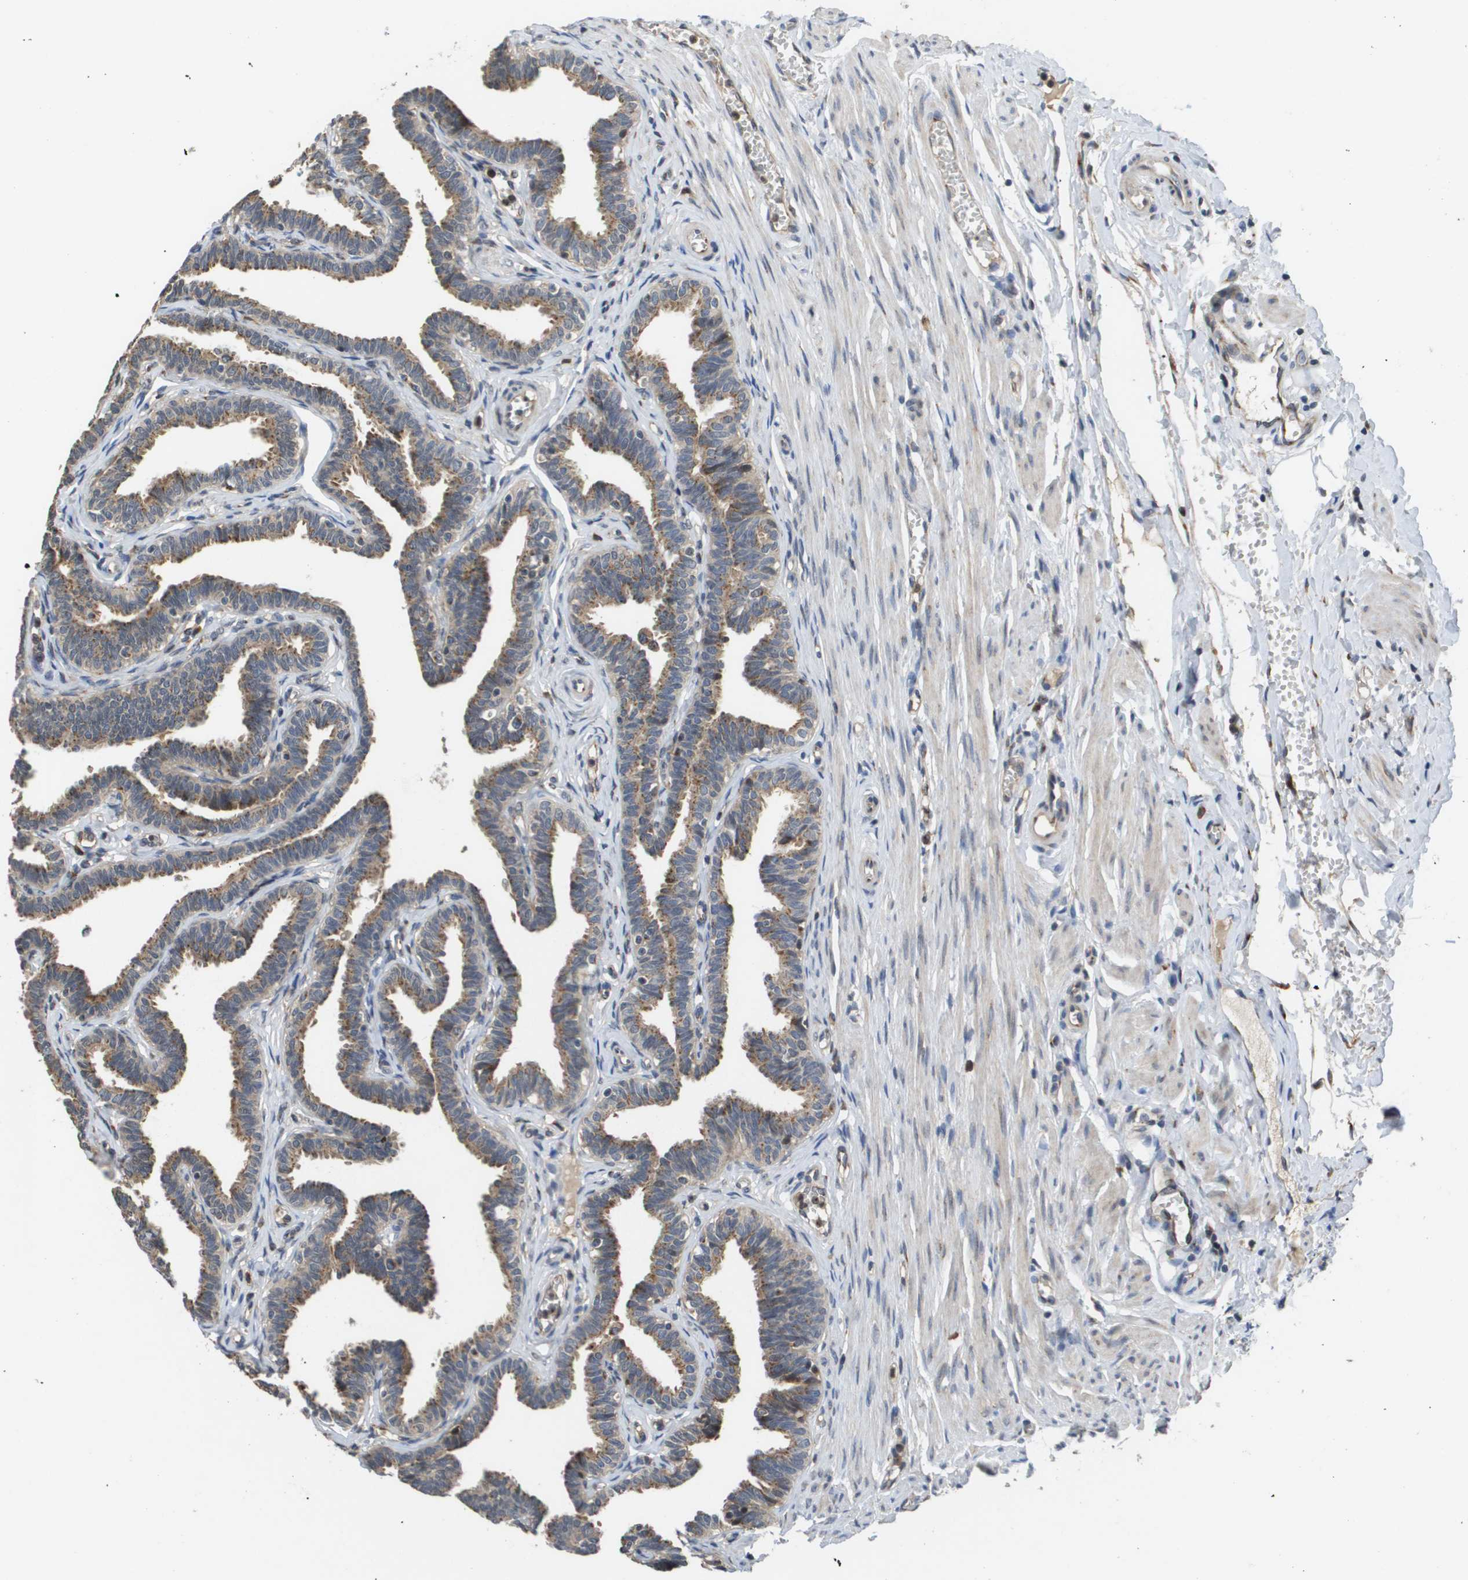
{"staining": {"intensity": "moderate", "quantity": ">75%", "location": "cytoplasmic/membranous"}, "tissue": "fallopian tube", "cell_type": "Glandular cells", "image_type": "normal", "snomed": [{"axis": "morphology", "description": "Normal tissue, NOS"}, {"axis": "topography", "description": "Fallopian tube"}, {"axis": "topography", "description": "Ovary"}], "caption": "A medium amount of moderate cytoplasmic/membranous staining is appreciated in approximately >75% of glandular cells in normal fallopian tube.", "gene": "PCK1", "patient": {"sex": "female", "age": 23}}